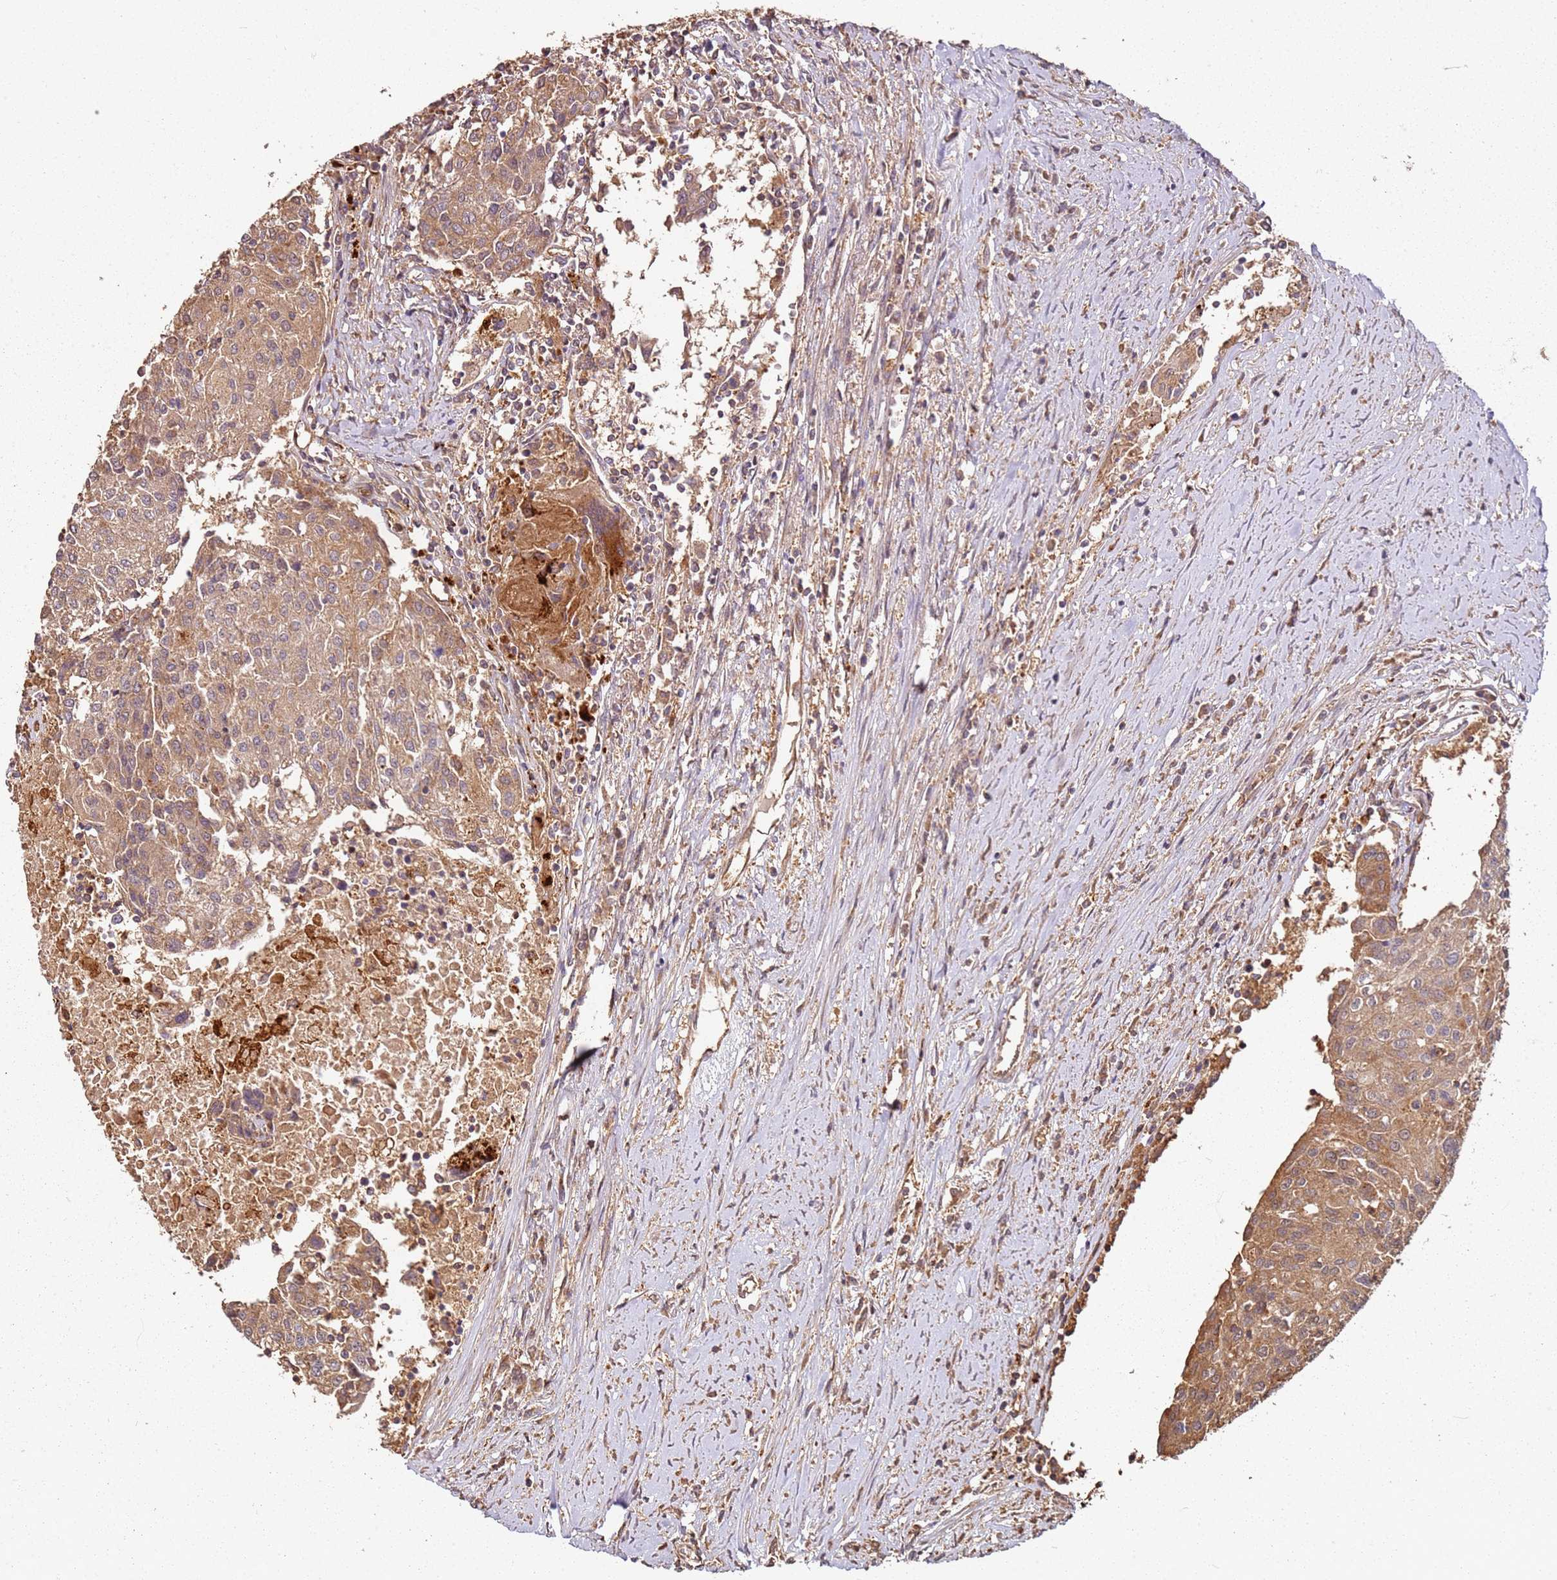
{"staining": {"intensity": "moderate", "quantity": ">75%", "location": "cytoplasmic/membranous"}, "tissue": "urothelial cancer", "cell_type": "Tumor cells", "image_type": "cancer", "snomed": [{"axis": "morphology", "description": "Urothelial carcinoma, High grade"}, {"axis": "topography", "description": "Urinary bladder"}], "caption": "Human urothelial cancer stained with a brown dye shows moderate cytoplasmic/membranous positive staining in about >75% of tumor cells.", "gene": "SCGB2B2", "patient": {"sex": "female", "age": 85}}